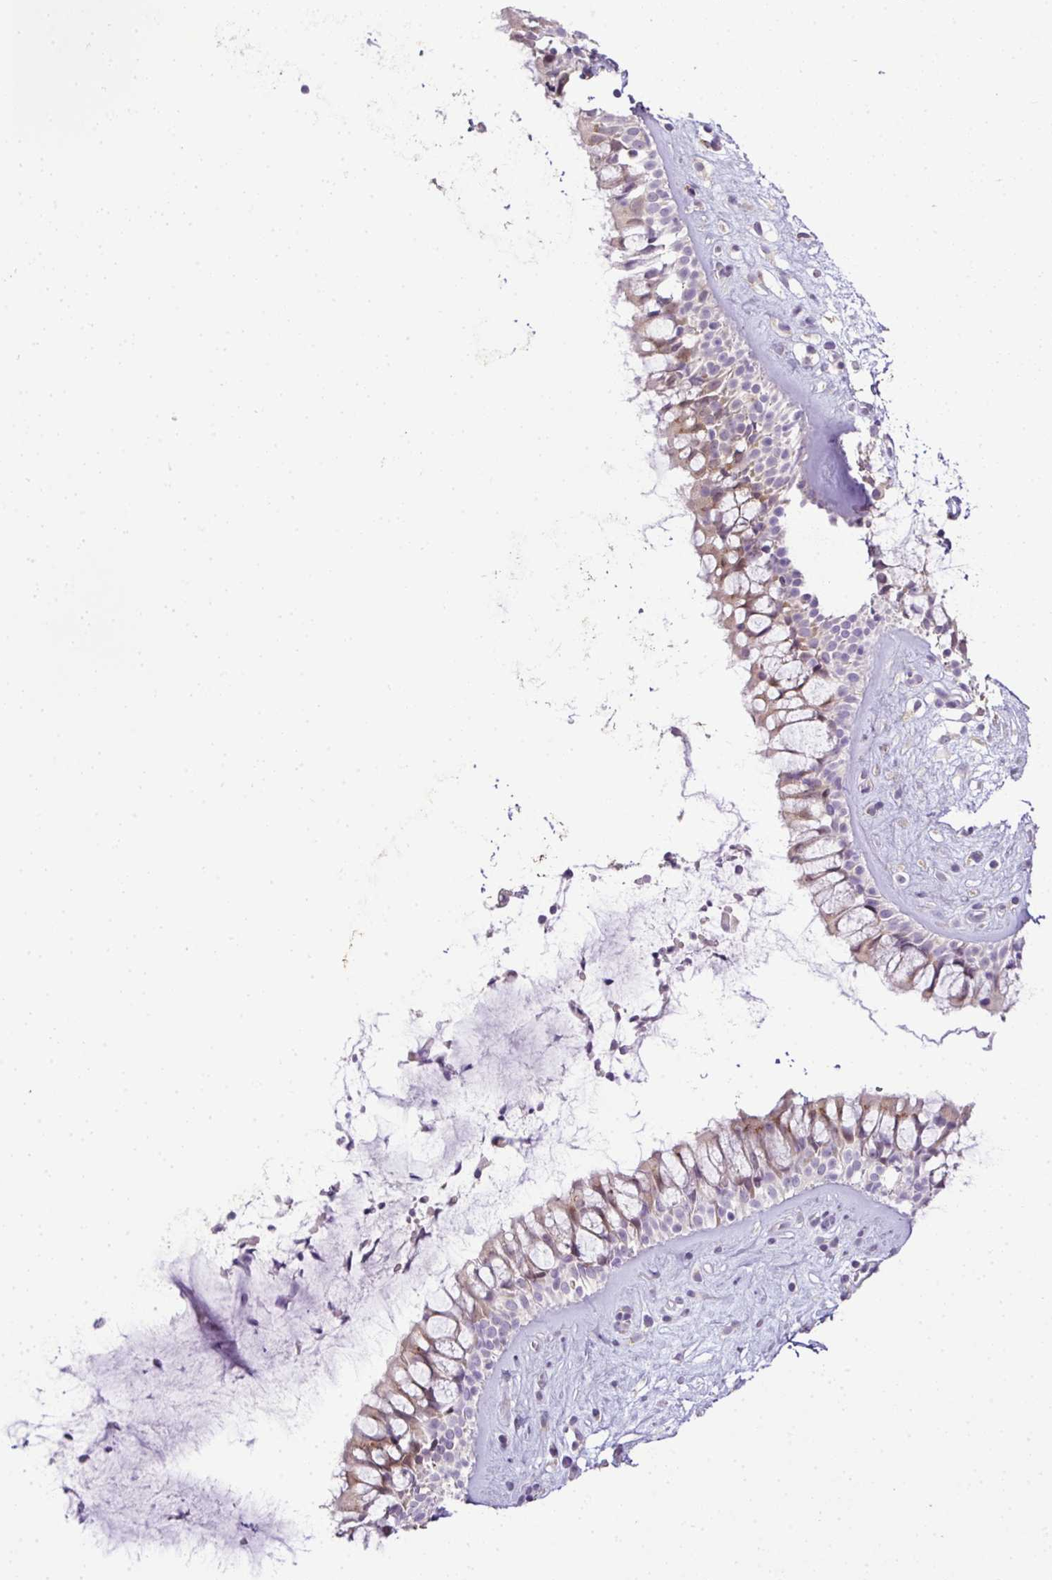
{"staining": {"intensity": "weak", "quantity": "25%-75%", "location": "cytoplasmic/membranous,nuclear"}, "tissue": "nasopharynx", "cell_type": "Respiratory epithelial cells", "image_type": "normal", "snomed": [{"axis": "morphology", "description": "Normal tissue, NOS"}, {"axis": "topography", "description": "Nasopharynx"}], "caption": "Immunohistochemistry (IHC) (DAB) staining of unremarkable nasopharynx displays weak cytoplasmic/membranous,nuclear protein expression in about 25%-75% of respiratory epithelial cells.", "gene": "CMPK1", "patient": {"sex": "male", "age": 32}}